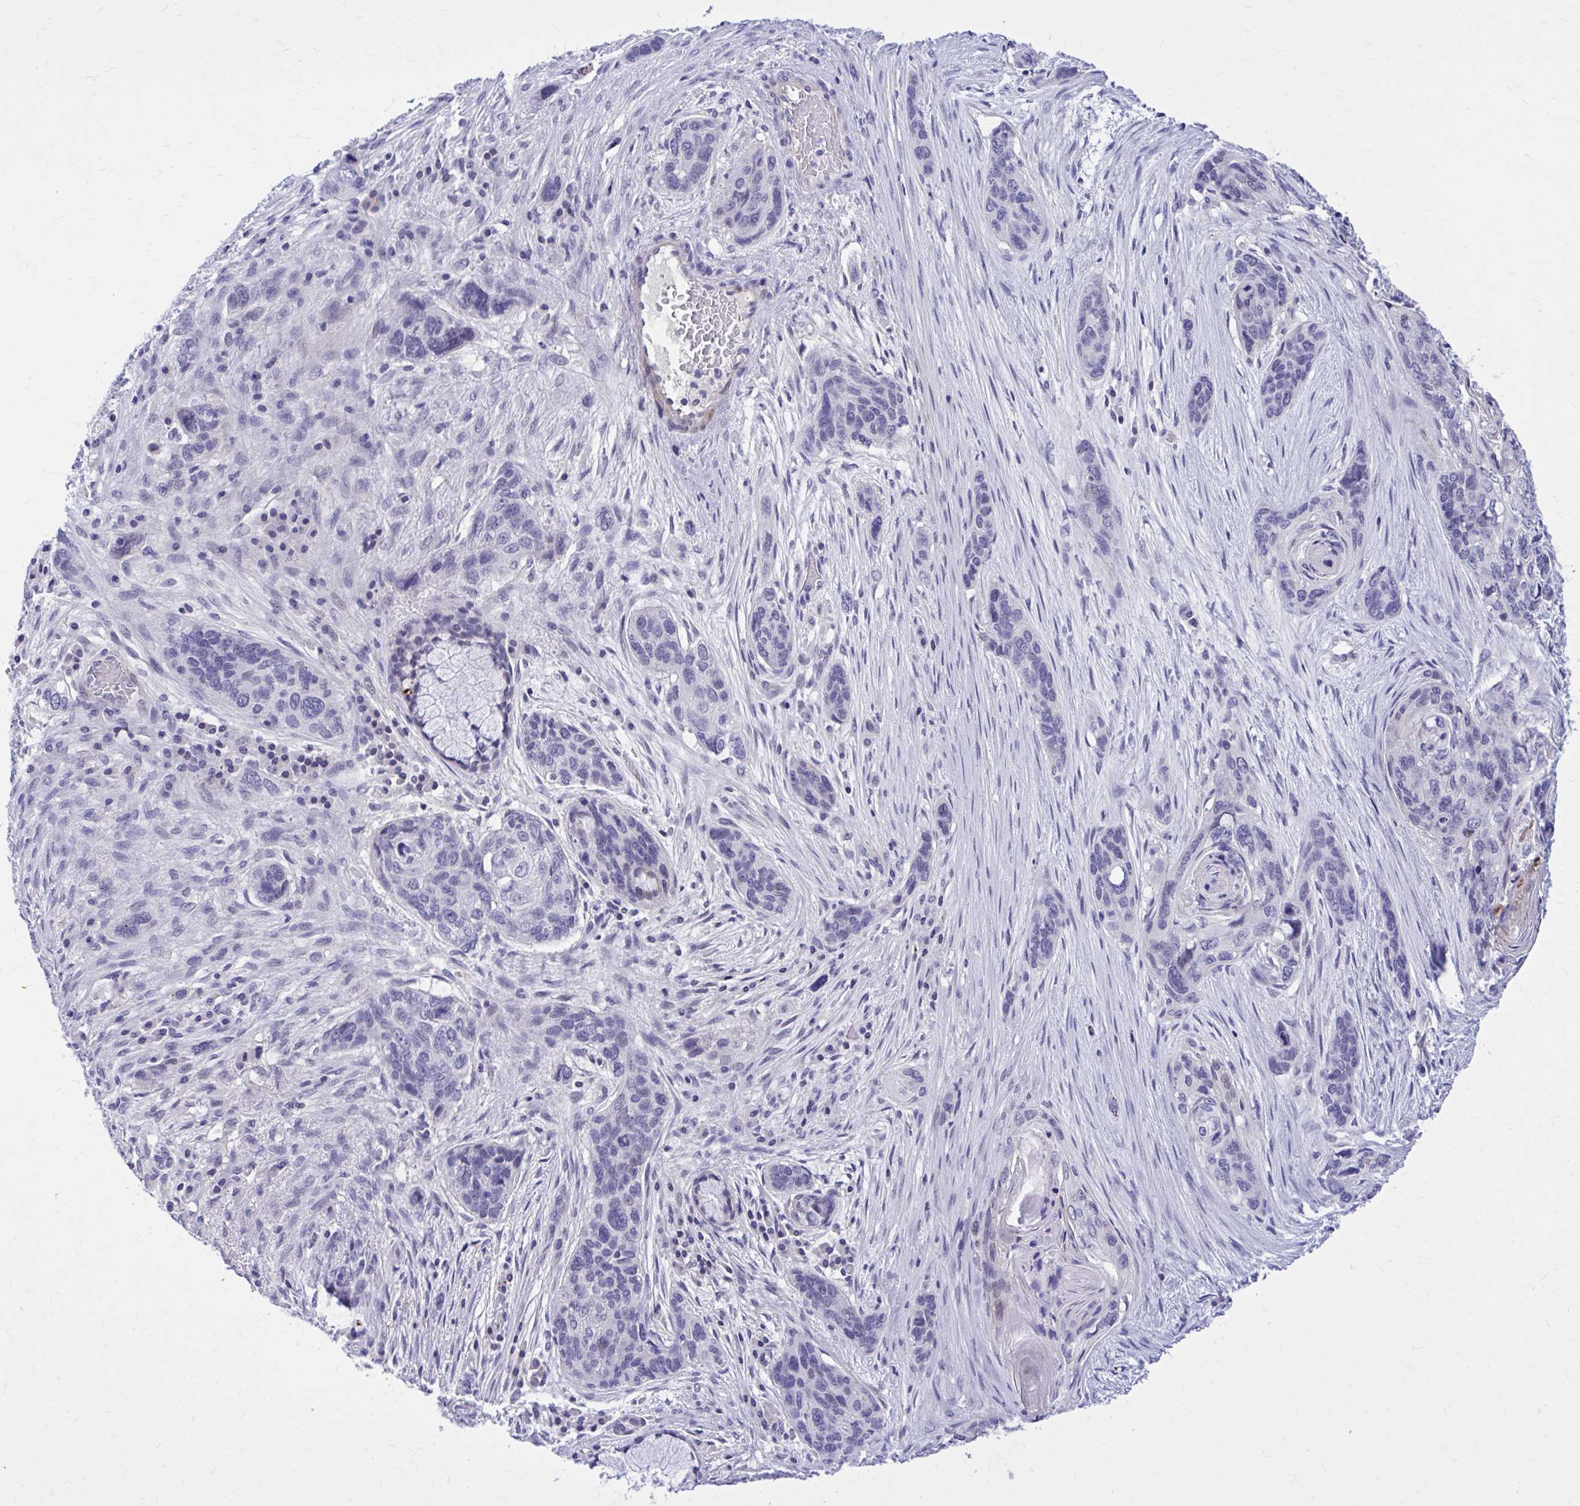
{"staining": {"intensity": "negative", "quantity": "none", "location": "none"}, "tissue": "lung cancer", "cell_type": "Tumor cells", "image_type": "cancer", "snomed": [{"axis": "morphology", "description": "Squamous cell carcinoma, NOS"}, {"axis": "morphology", "description": "Squamous cell carcinoma, metastatic, NOS"}, {"axis": "topography", "description": "Lymph node"}, {"axis": "topography", "description": "Lung"}], "caption": "Lung cancer was stained to show a protein in brown. There is no significant staining in tumor cells.", "gene": "ZBTB25", "patient": {"sex": "male", "age": 41}}